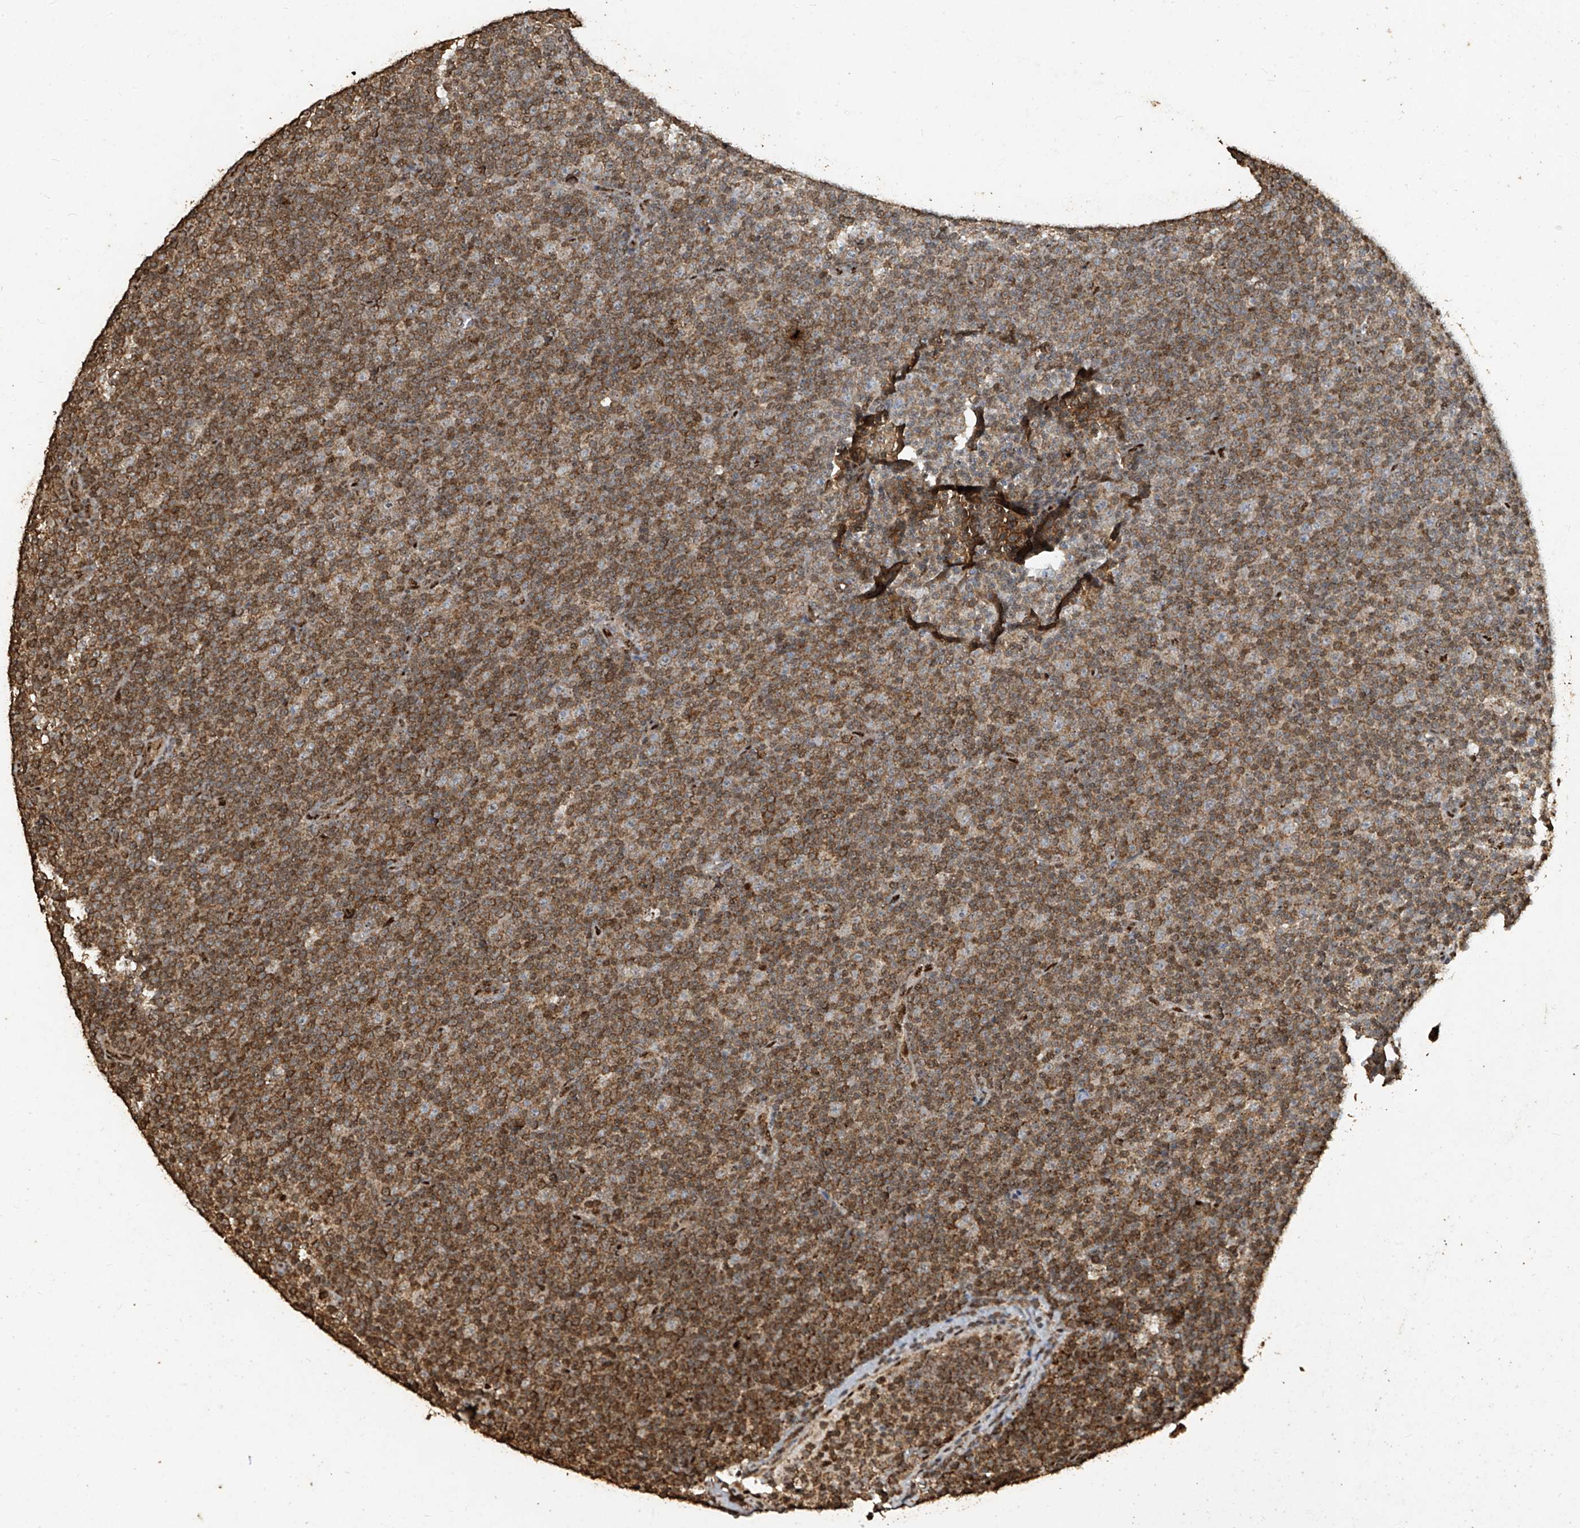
{"staining": {"intensity": "moderate", "quantity": ">75%", "location": "cytoplasmic/membranous"}, "tissue": "lymphoma", "cell_type": "Tumor cells", "image_type": "cancer", "snomed": [{"axis": "morphology", "description": "Malignant lymphoma, non-Hodgkin's type, Low grade"}, {"axis": "topography", "description": "Lymph node"}], "caption": "Low-grade malignant lymphoma, non-Hodgkin's type stained for a protein (brown) displays moderate cytoplasmic/membranous positive positivity in approximately >75% of tumor cells.", "gene": "ERBB3", "patient": {"sex": "female", "age": 67}}